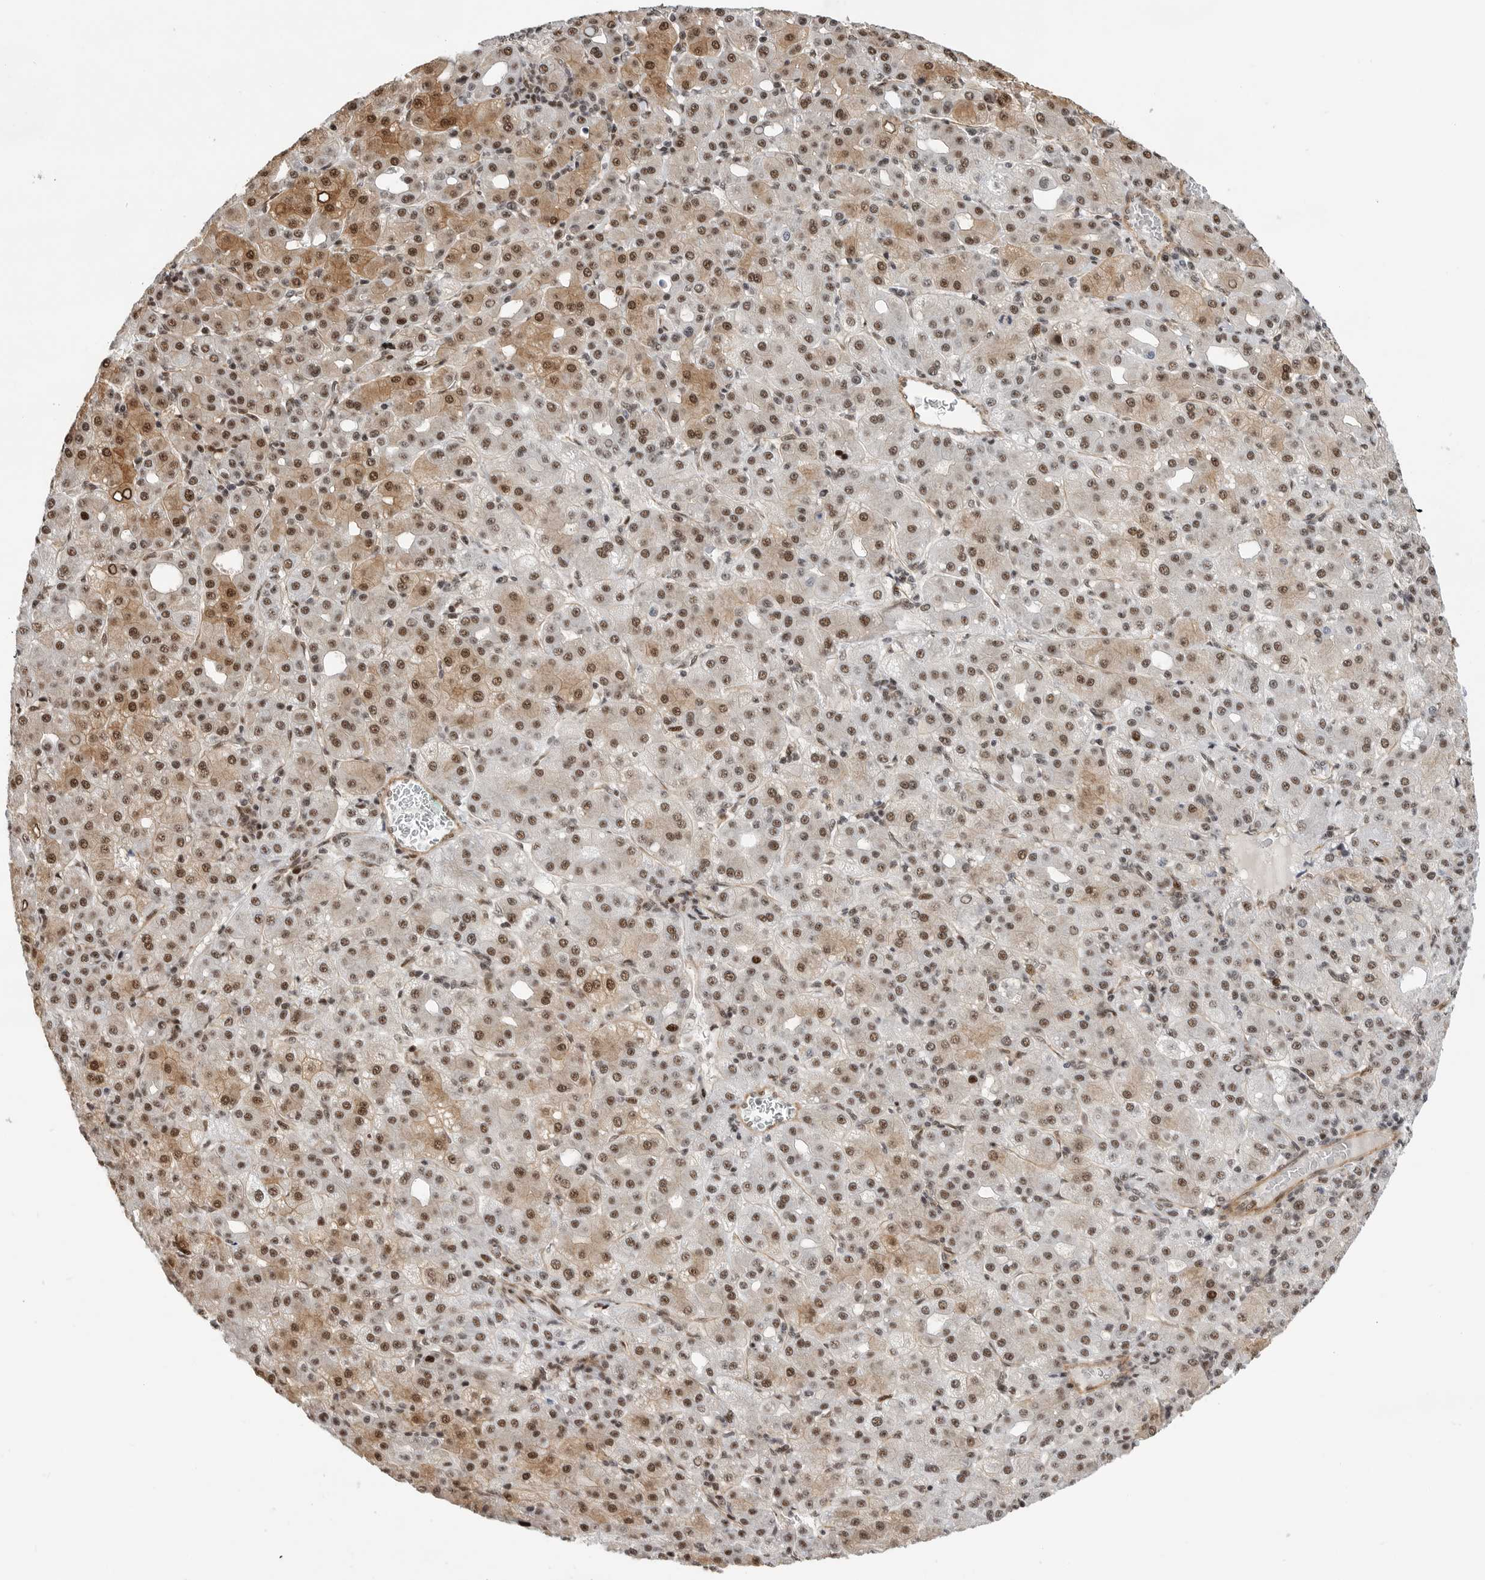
{"staining": {"intensity": "moderate", "quantity": ">75%", "location": "cytoplasmic/membranous,nuclear"}, "tissue": "liver cancer", "cell_type": "Tumor cells", "image_type": "cancer", "snomed": [{"axis": "morphology", "description": "Carcinoma, Hepatocellular, NOS"}, {"axis": "topography", "description": "Liver"}], "caption": "This is an image of IHC staining of liver cancer (hepatocellular carcinoma), which shows moderate expression in the cytoplasmic/membranous and nuclear of tumor cells.", "gene": "GPATCH2", "patient": {"sex": "male", "age": 65}}